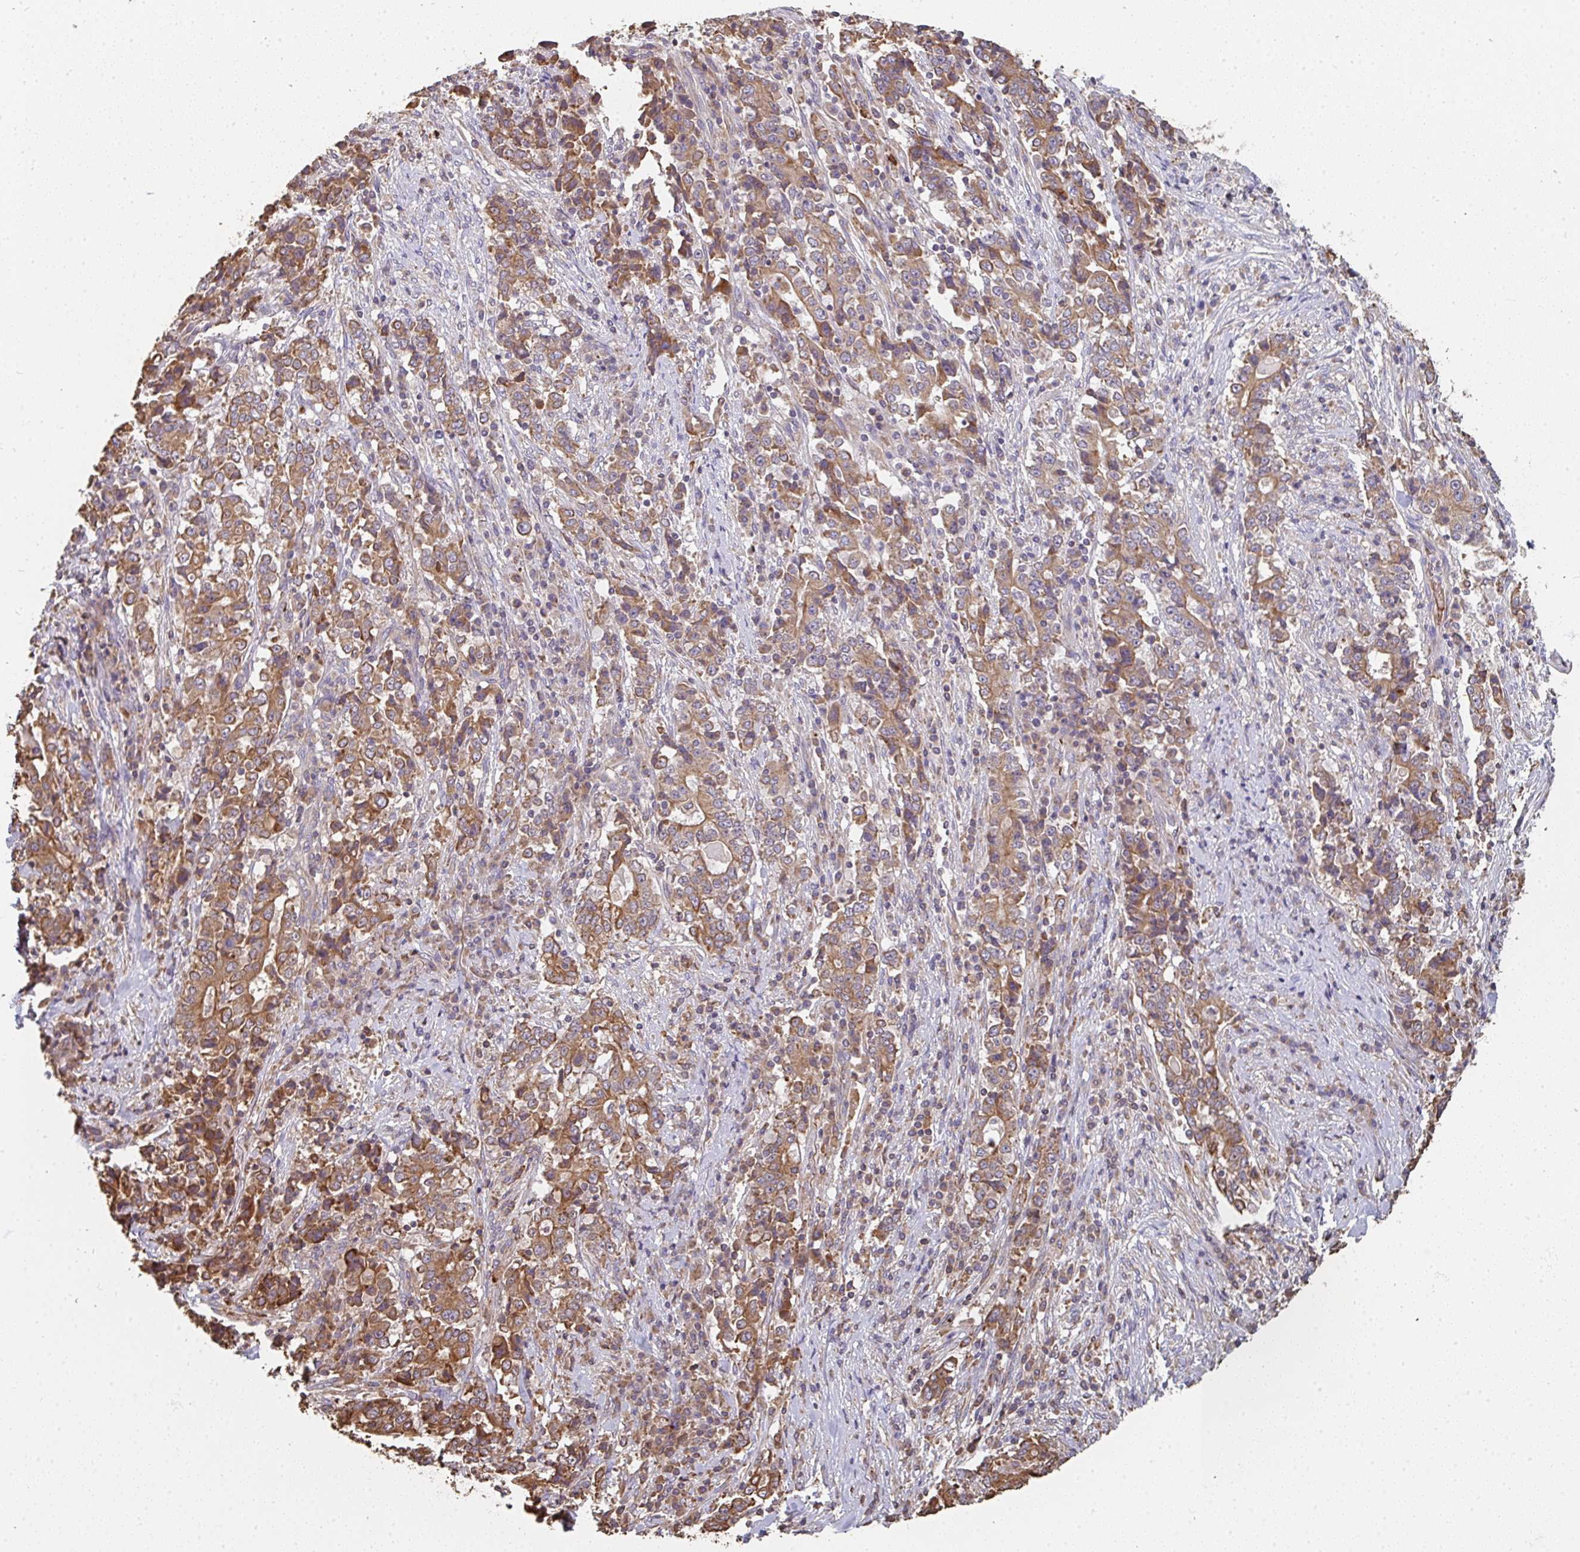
{"staining": {"intensity": "moderate", "quantity": ">75%", "location": "cytoplasmic/membranous"}, "tissue": "stomach cancer", "cell_type": "Tumor cells", "image_type": "cancer", "snomed": [{"axis": "morphology", "description": "Normal tissue, NOS"}, {"axis": "morphology", "description": "Adenocarcinoma, NOS"}, {"axis": "topography", "description": "Stomach, upper"}, {"axis": "topography", "description": "Stomach"}], "caption": "The immunohistochemical stain highlights moderate cytoplasmic/membranous positivity in tumor cells of stomach cancer tissue.", "gene": "POLG", "patient": {"sex": "male", "age": 59}}